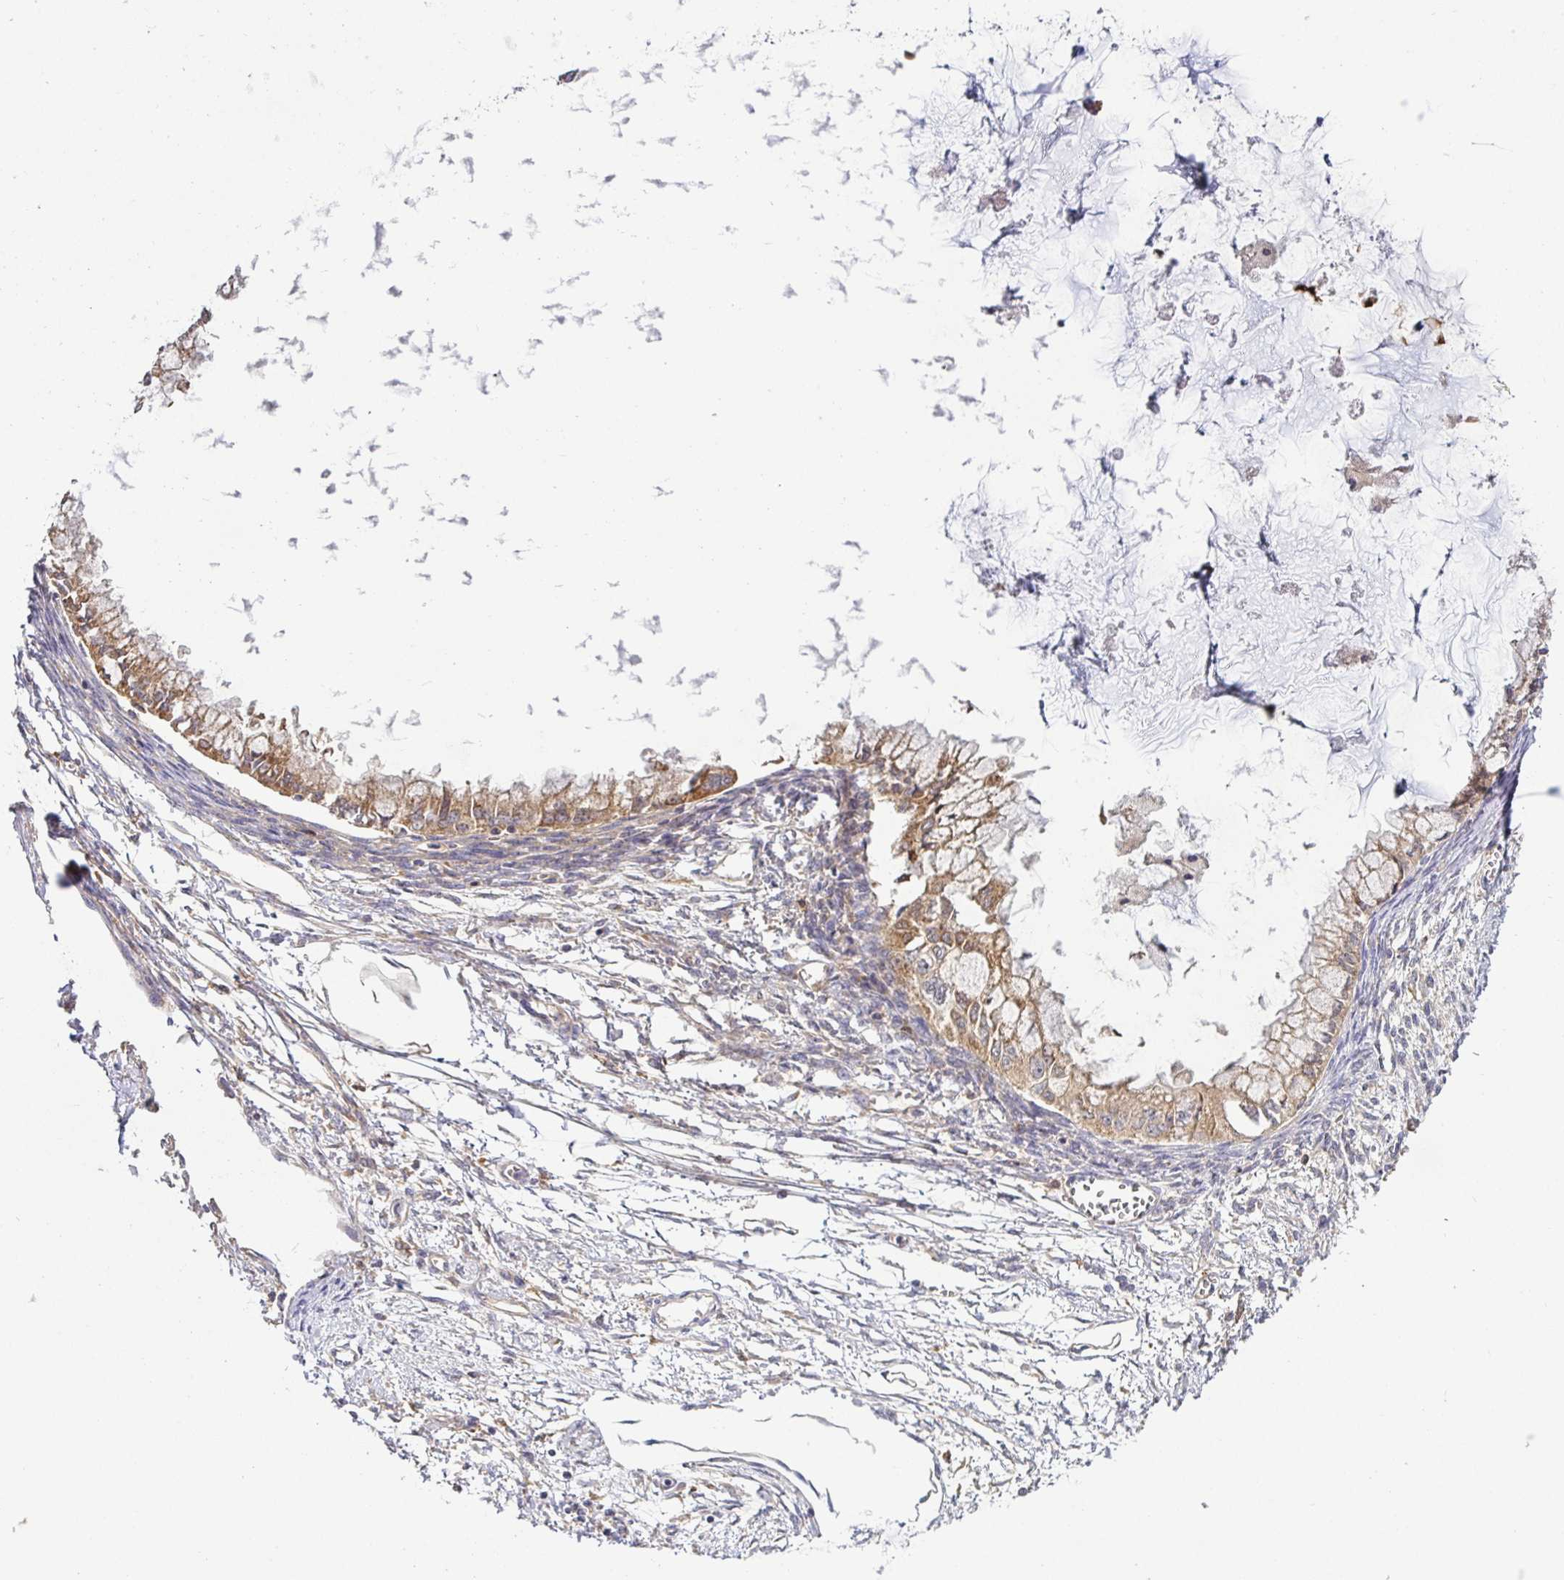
{"staining": {"intensity": "moderate", "quantity": ">75%", "location": "cytoplasmic/membranous"}, "tissue": "ovarian cancer", "cell_type": "Tumor cells", "image_type": "cancer", "snomed": [{"axis": "morphology", "description": "Cystadenocarcinoma, mucinous, NOS"}, {"axis": "topography", "description": "Ovary"}], "caption": "About >75% of tumor cells in ovarian cancer (mucinous cystadenocarcinoma) exhibit moderate cytoplasmic/membranous protein staining as visualized by brown immunohistochemical staining.", "gene": "SNX8", "patient": {"sex": "female", "age": 34}}